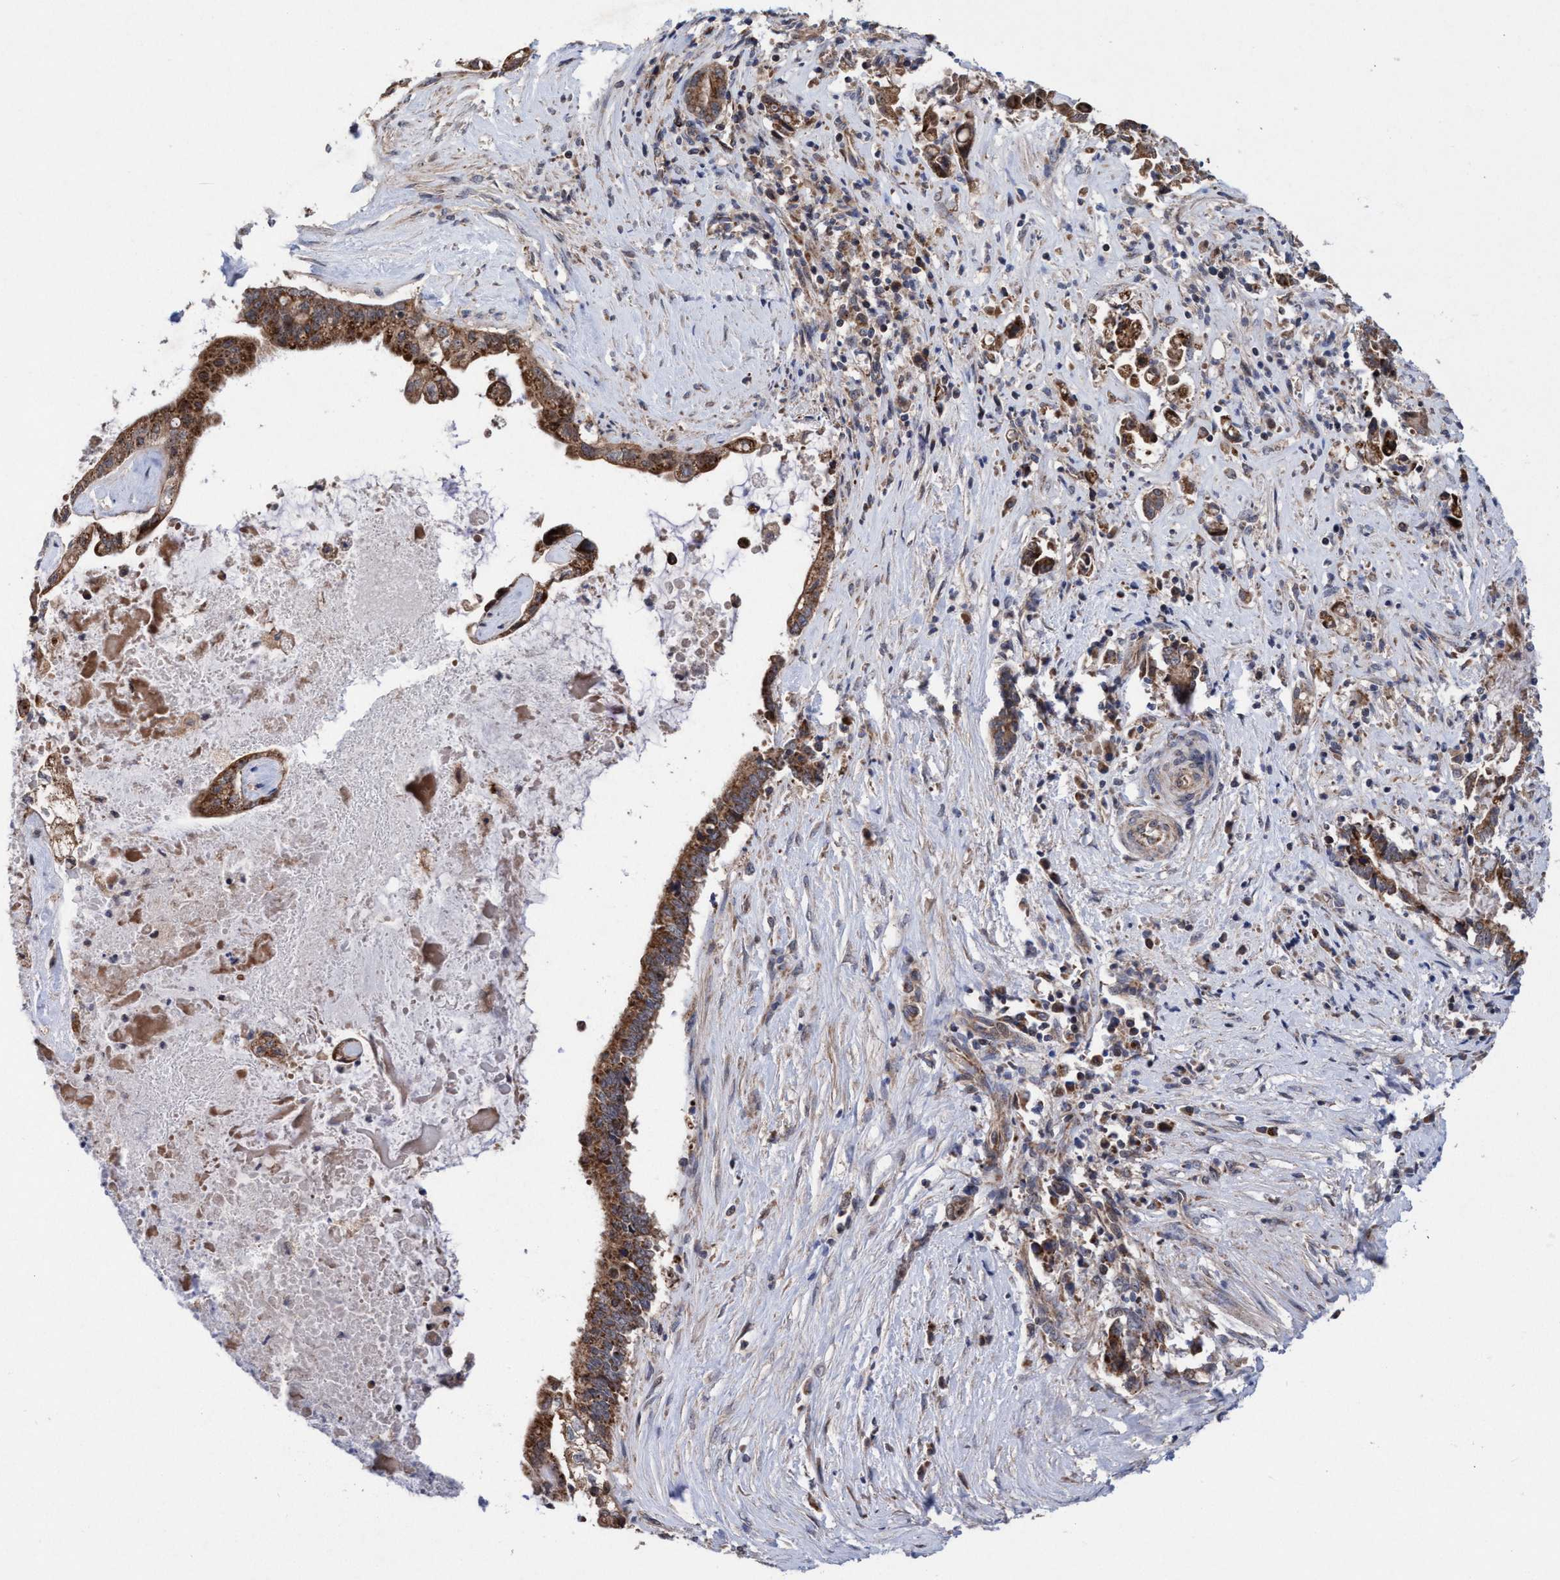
{"staining": {"intensity": "strong", "quantity": ">75%", "location": "cytoplasmic/membranous"}, "tissue": "liver cancer", "cell_type": "Tumor cells", "image_type": "cancer", "snomed": [{"axis": "morphology", "description": "Cholangiocarcinoma"}, {"axis": "topography", "description": "Liver"}], "caption": "Immunohistochemistry (IHC) (DAB (3,3'-diaminobenzidine)) staining of liver cancer shows strong cytoplasmic/membranous protein expression in about >75% of tumor cells.", "gene": "P2RY14", "patient": {"sex": "male", "age": 57}}